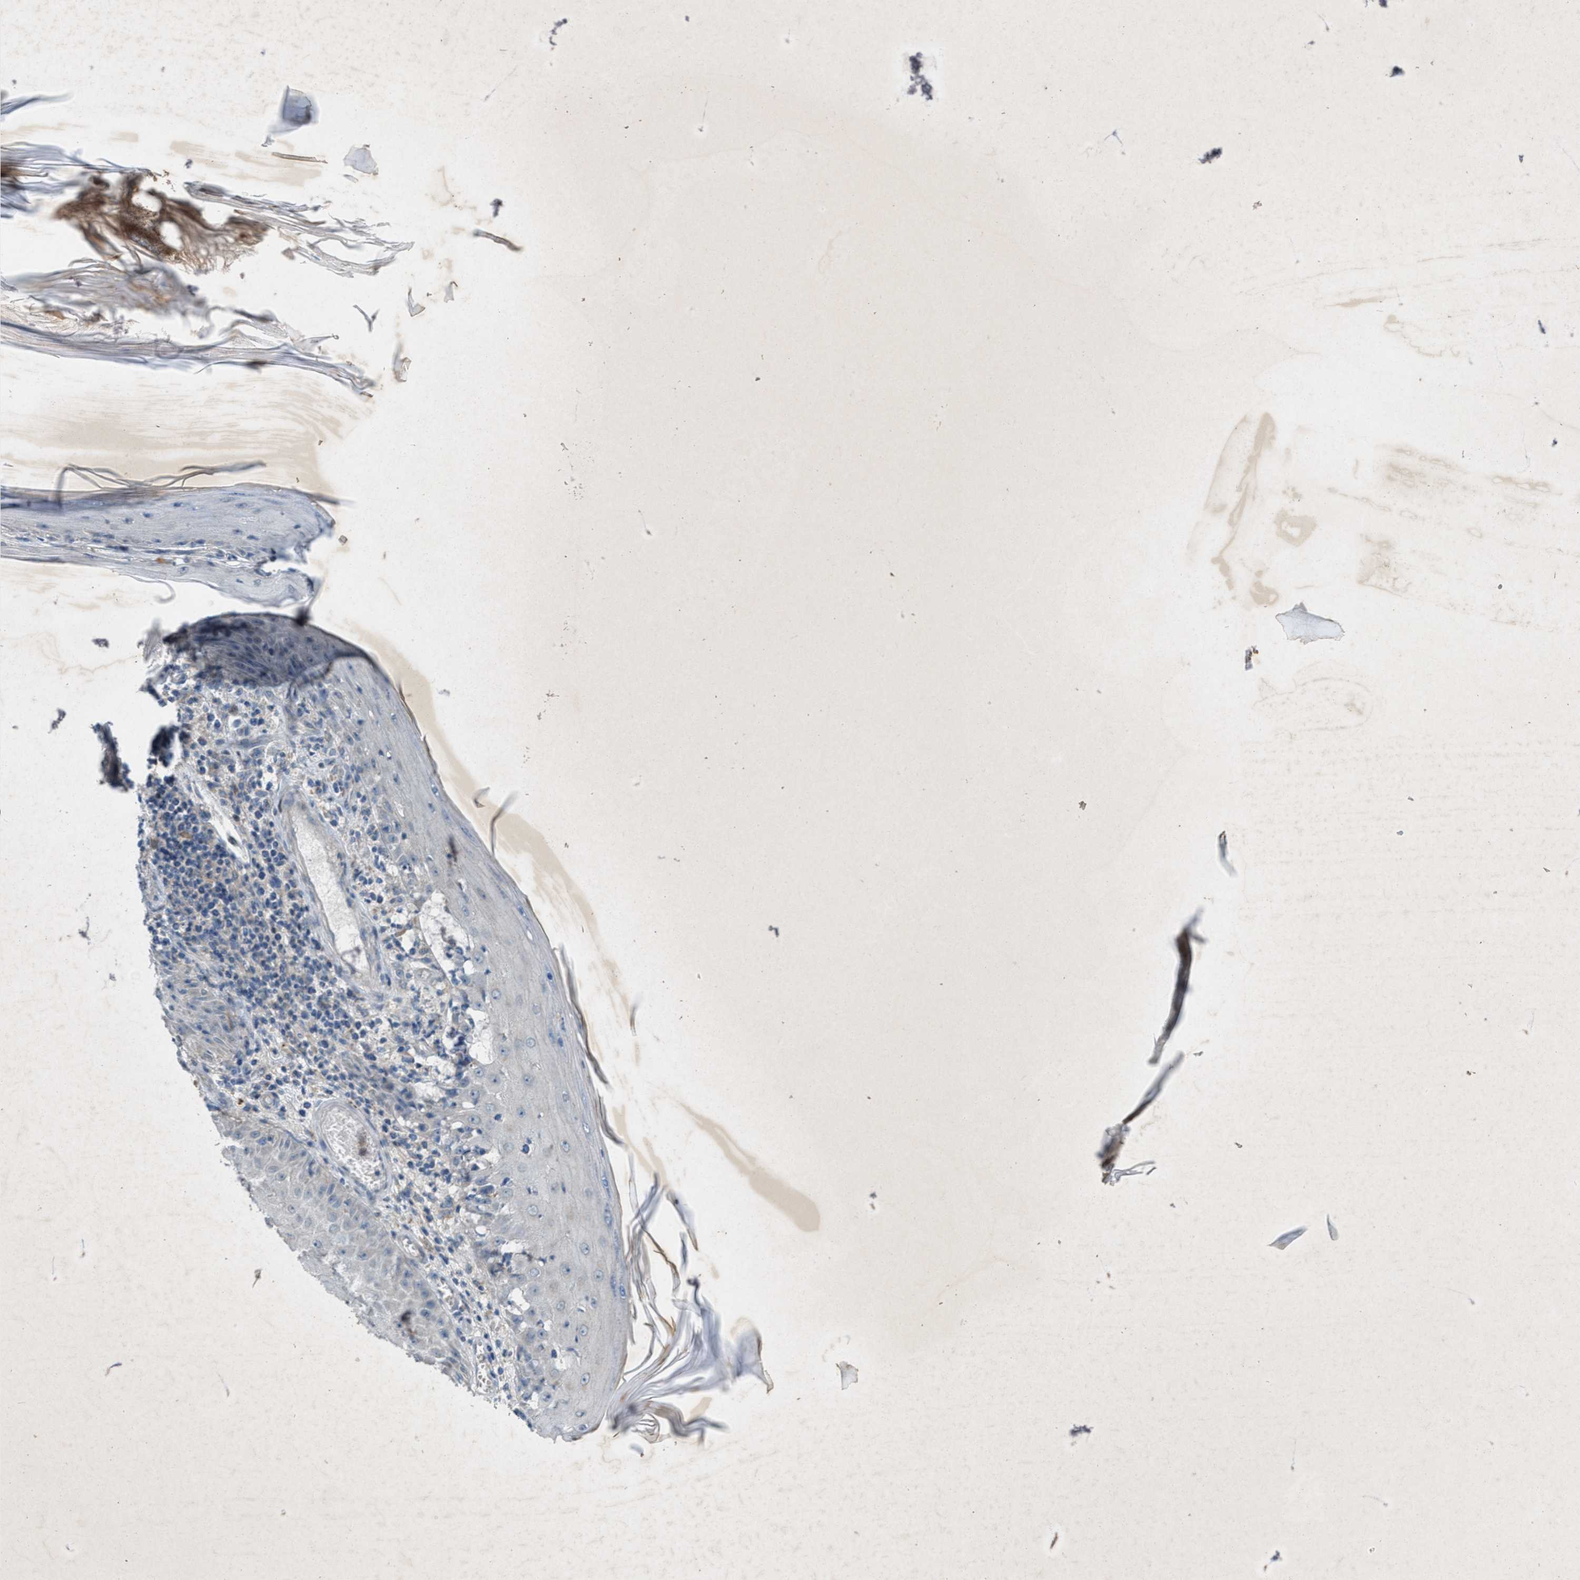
{"staining": {"intensity": "negative", "quantity": "none", "location": "none"}, "tissue": "skin cancer", "cell_type": "Tumor cells", "image_type": "cancer", "snomed": [{"axis": "morphology", "description": "Squamous cell carcinoma, NOS"}, {"axis": "topography", "description": "Skin"}], "caption": "This is an immunohistochemistry micrograph of human skin cancer. There is no expression in tumor cells.", "gene": "URGCP", "patient": {"sex": "female", "age": 73}}